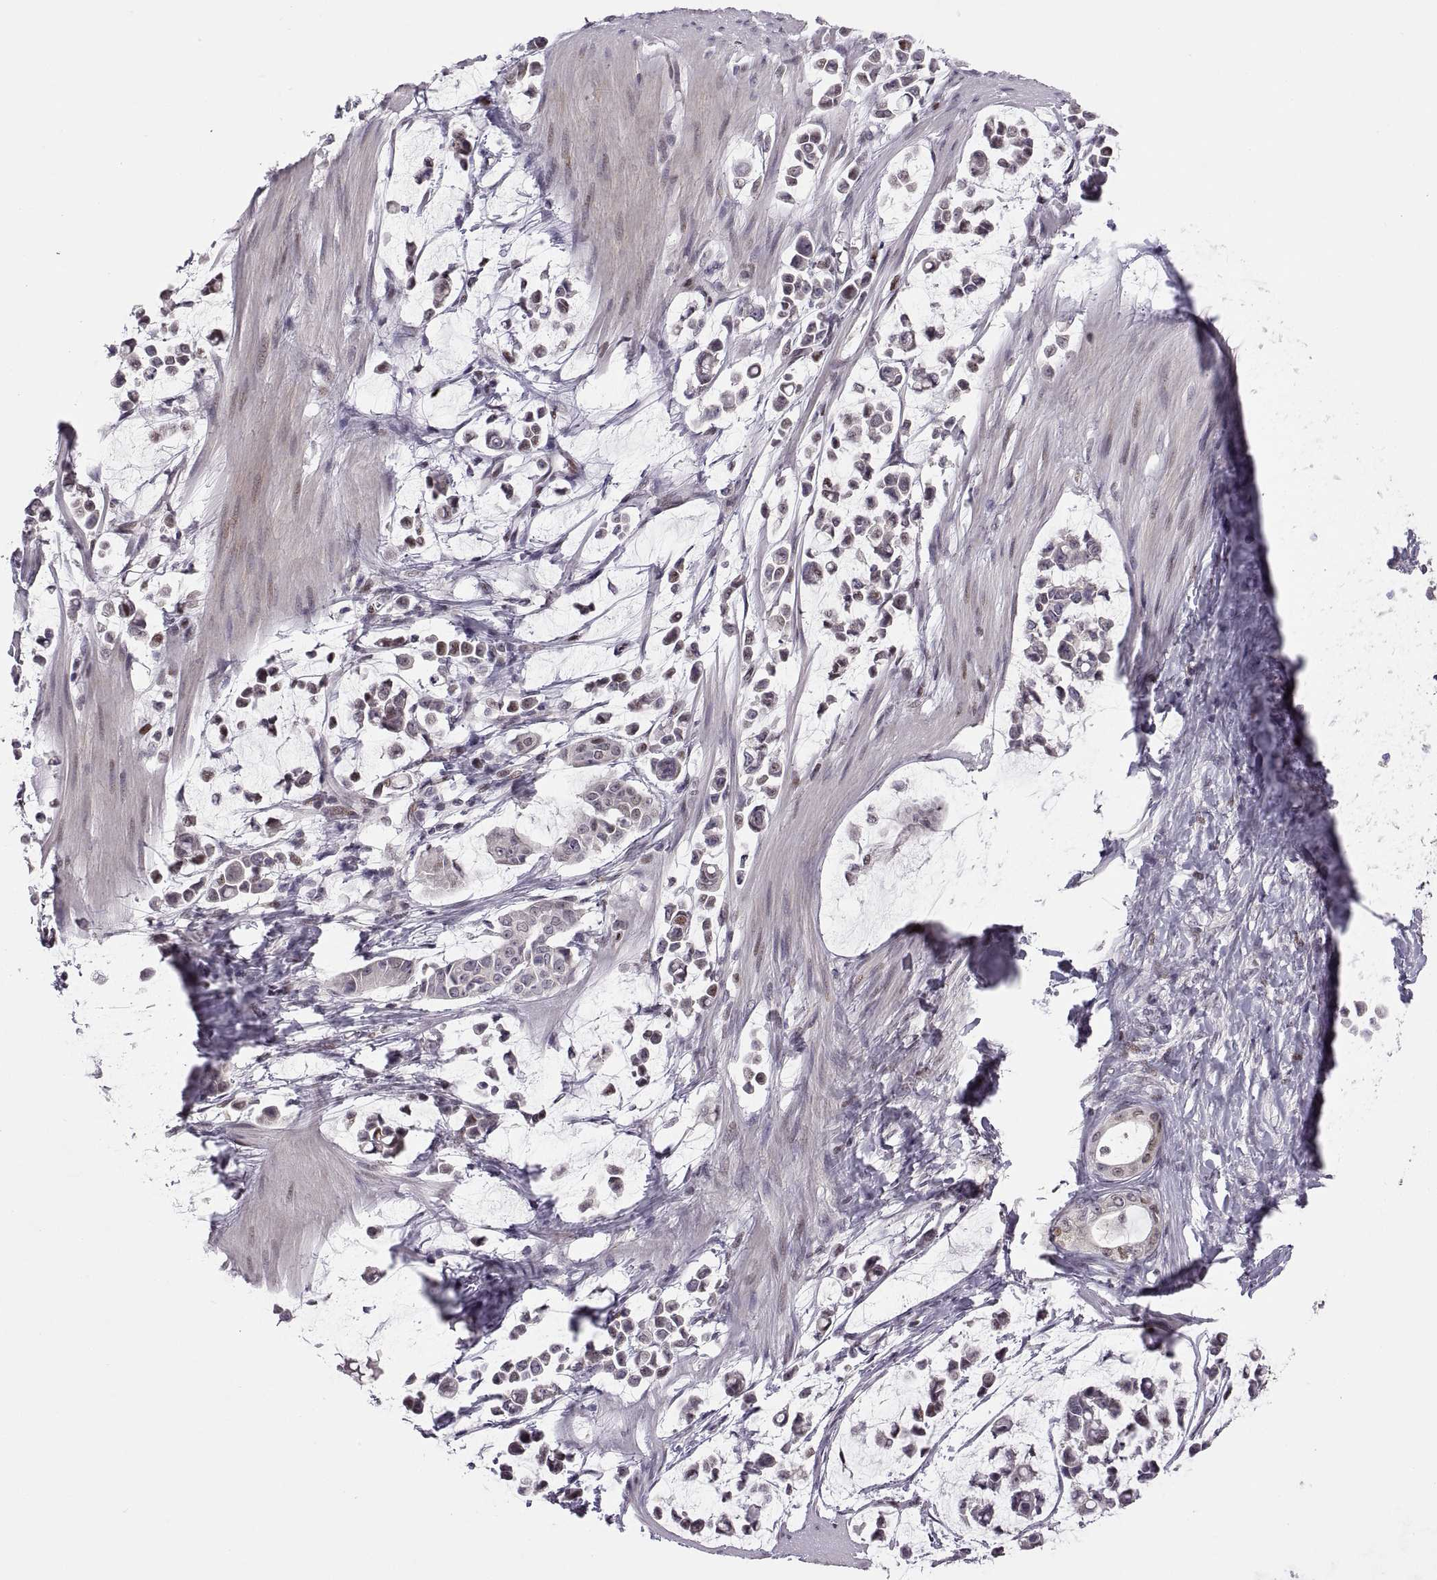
{"staining": {"intensity": "moderate", "quantity": "<25%", "location": "nuclear"}, "tissue": "stomach cancer", "cell_type": "Tumor cells", "image_type": "cancer", "snomed": [{"axis": "morphology", "description": "Adenocarcinoma, NOS"}, {"axis": "topography", "description": "Stomach"}], "caption": "Protein expression analysis of adenocarcinoma (stomach) reveals moderate nuclear staining in about <25% of tumor cells.", "gene": "SNAI1", "patient": {"sex": "male", "age": 82}}